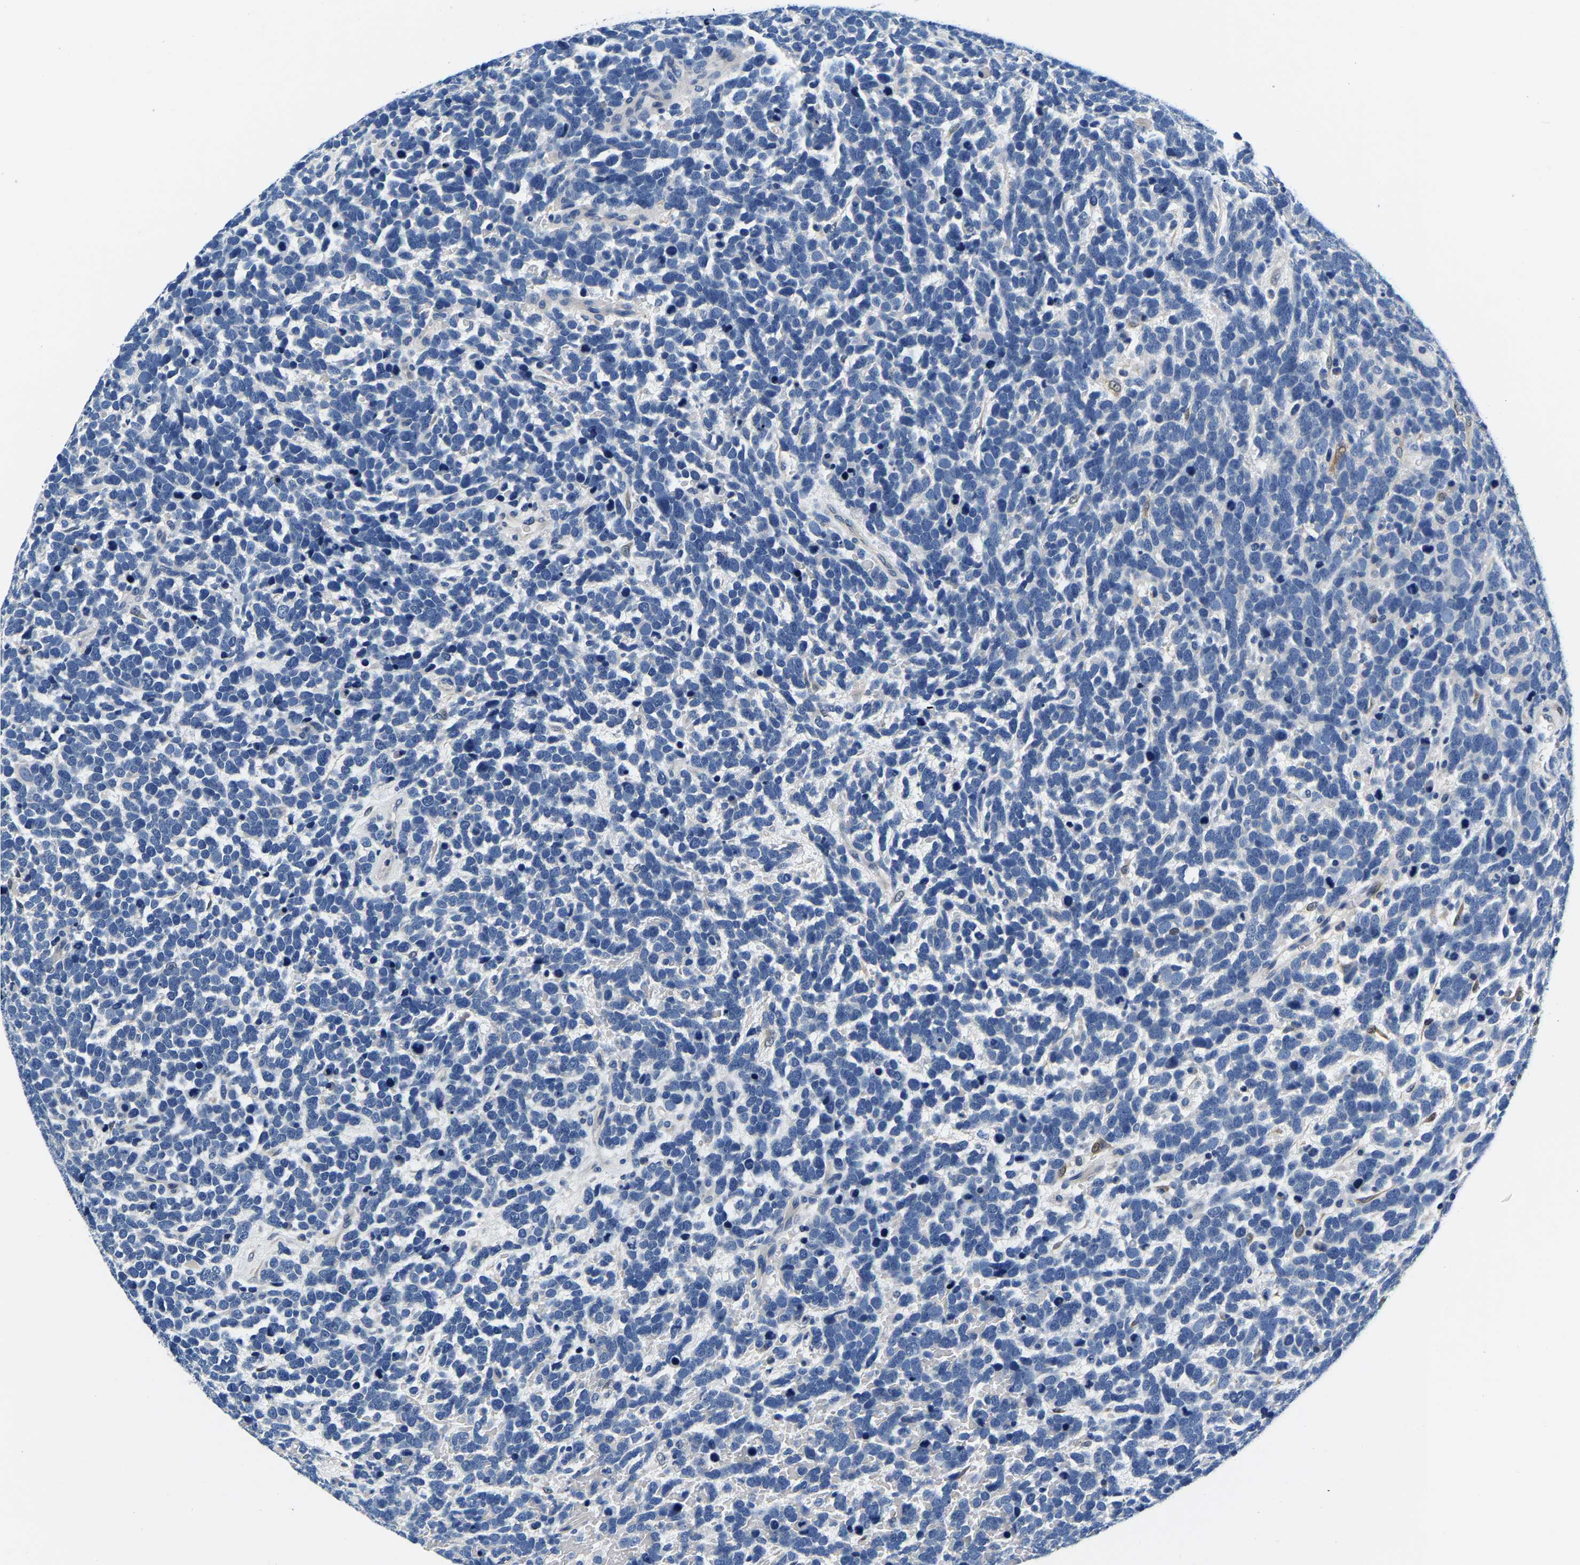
{"staining": {"intensity": "negative", "quantity": "none", "location": "none"}, "tissue": "urothelial cancer", "cell_type": "Tumor cells", "image_type": "cancer", "snomed": [{"axis": "morphology", "description": "Urothelial carcinoma, High grade"}, {"axis": "topography", "description": "Urinary bladder"}], "caption": "This is an immunohistochemistry photomicrograph of human urothelial carcinoma (high-grade). There is no expression in tumor cells.", "gene": "ACO1", "patient": {"sex": "female", "age": 82}}